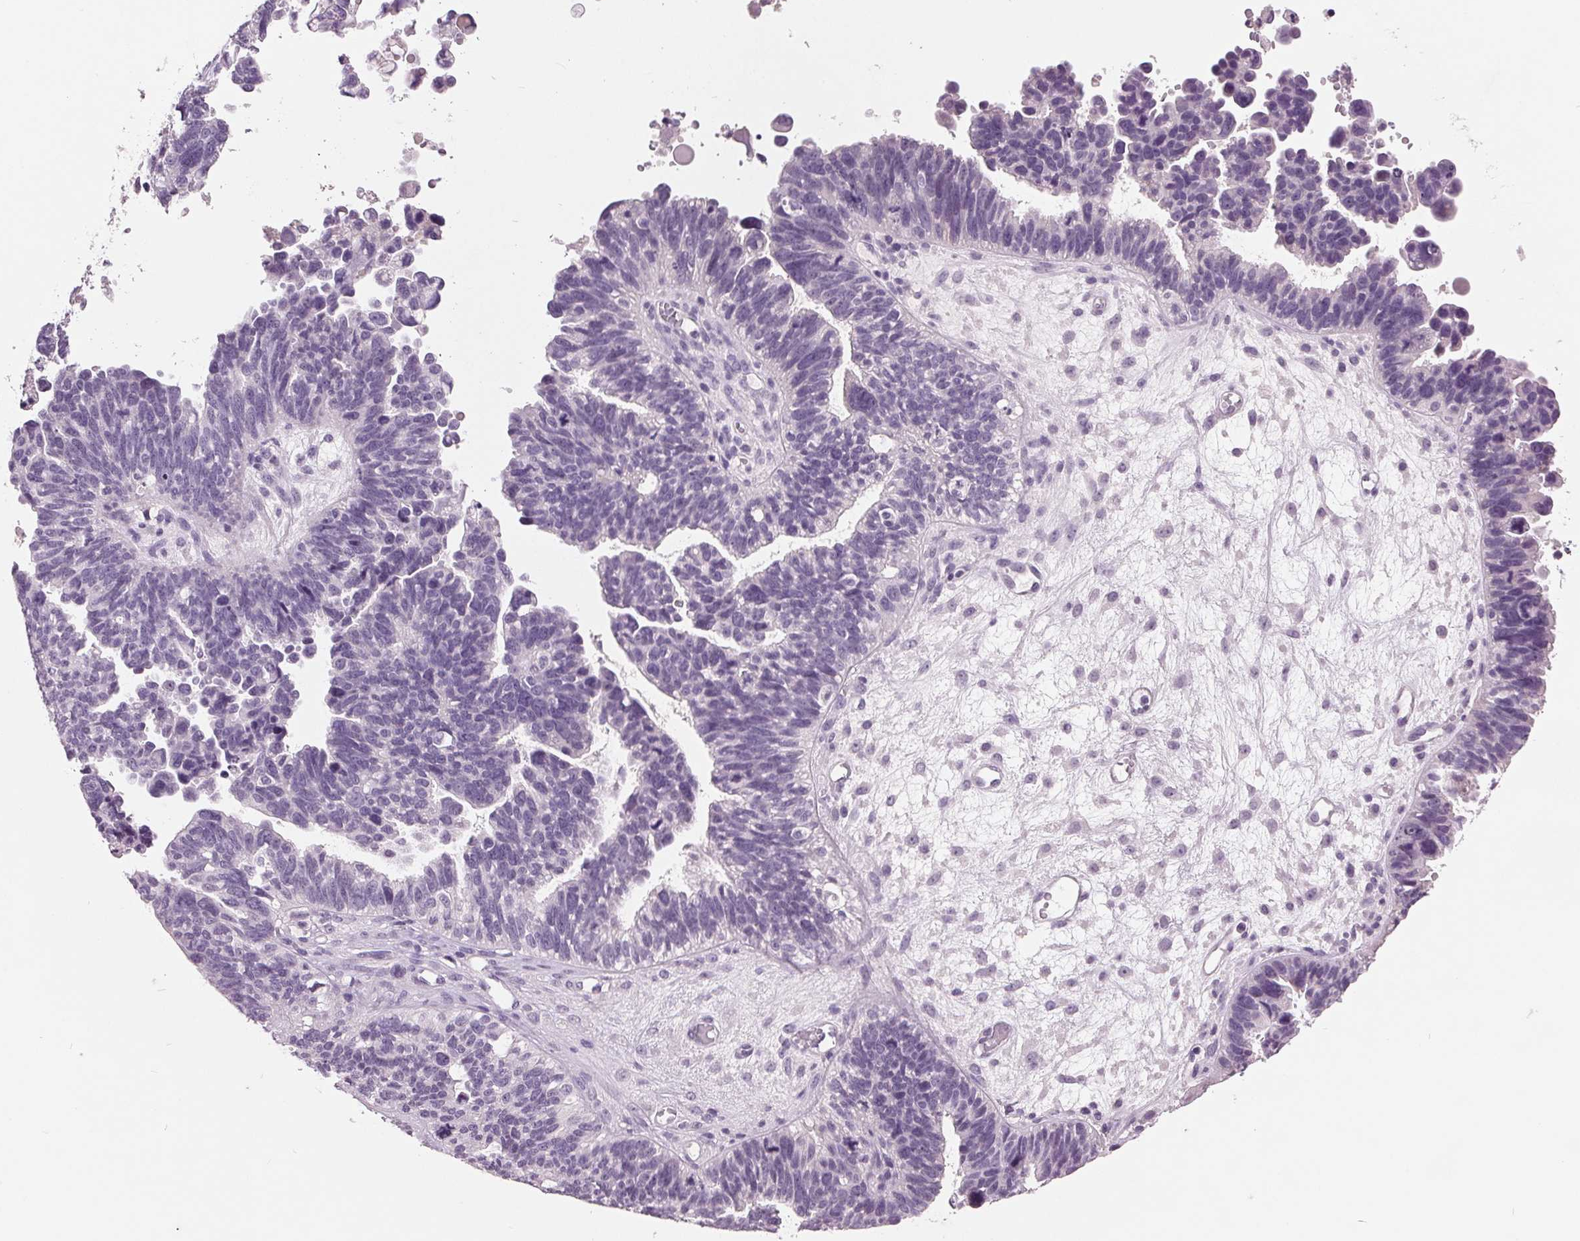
{"staining": {"intensity": "negative", "quantity": "none", "location": "none"}, "tissue": "ovarian cancer", "cell_type": "Tumor cells", "image_type": "cancer", "snomed": [{"axis": "morphology", "description": "Cystadenocarcinoma, serous, NOS"}, {"axis": "topography", "description": "Ovary"}], "caption": "Tumor cells show no significant protein positivity in serous cystadenocarcinoma (ovarian).", "gene": "AMBP", "patient": {"sex": "female", "age": 60}}